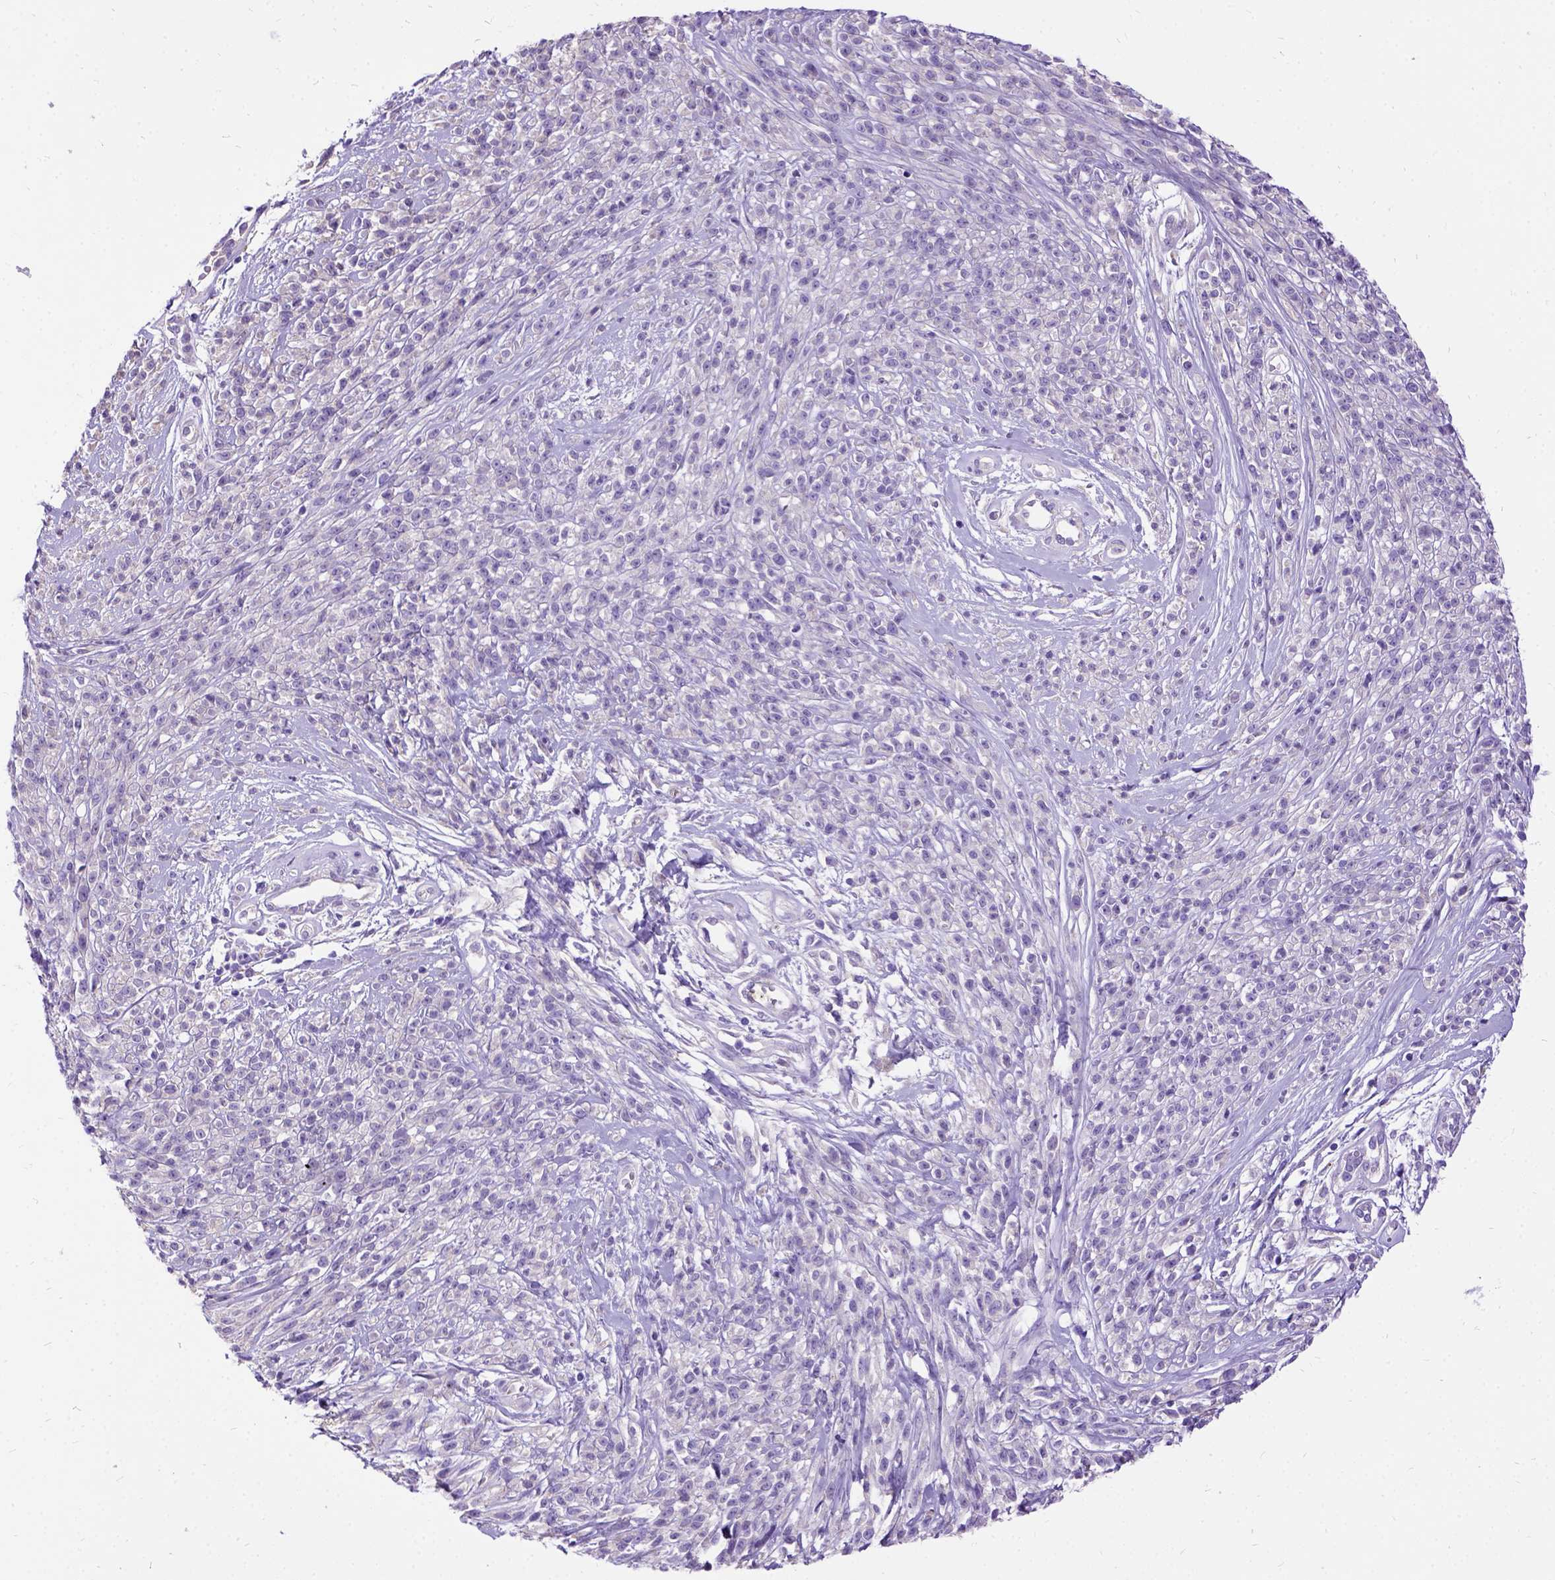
{"staining": {"intensity": "negative", "quantity": "none", "location": "none"}, "tissue": "melanoma", "cell_type": "Tumor cells", "image_type": "cancer", "snomed": [{"axis": "morphology", "description": "Malignant melanoma, NOS"}, {"axis": "topography", "description": "Skin"}, {"axis": "topography", "description": "Skin of trunk"}], "caption": "This photomicrograph is of malignant melanoma stained with immunohistochemistry to label a protein in brown with the nuclei are counter-stained blue. There is no positivity in tumor cells. Brightfield microscopy of immunohistochemistry stained with DAB (brown) and hematoxylin (blue), captured at high magnification.", "gene": "CFAP54", "patient": {"sex": "male", "age": 74}}